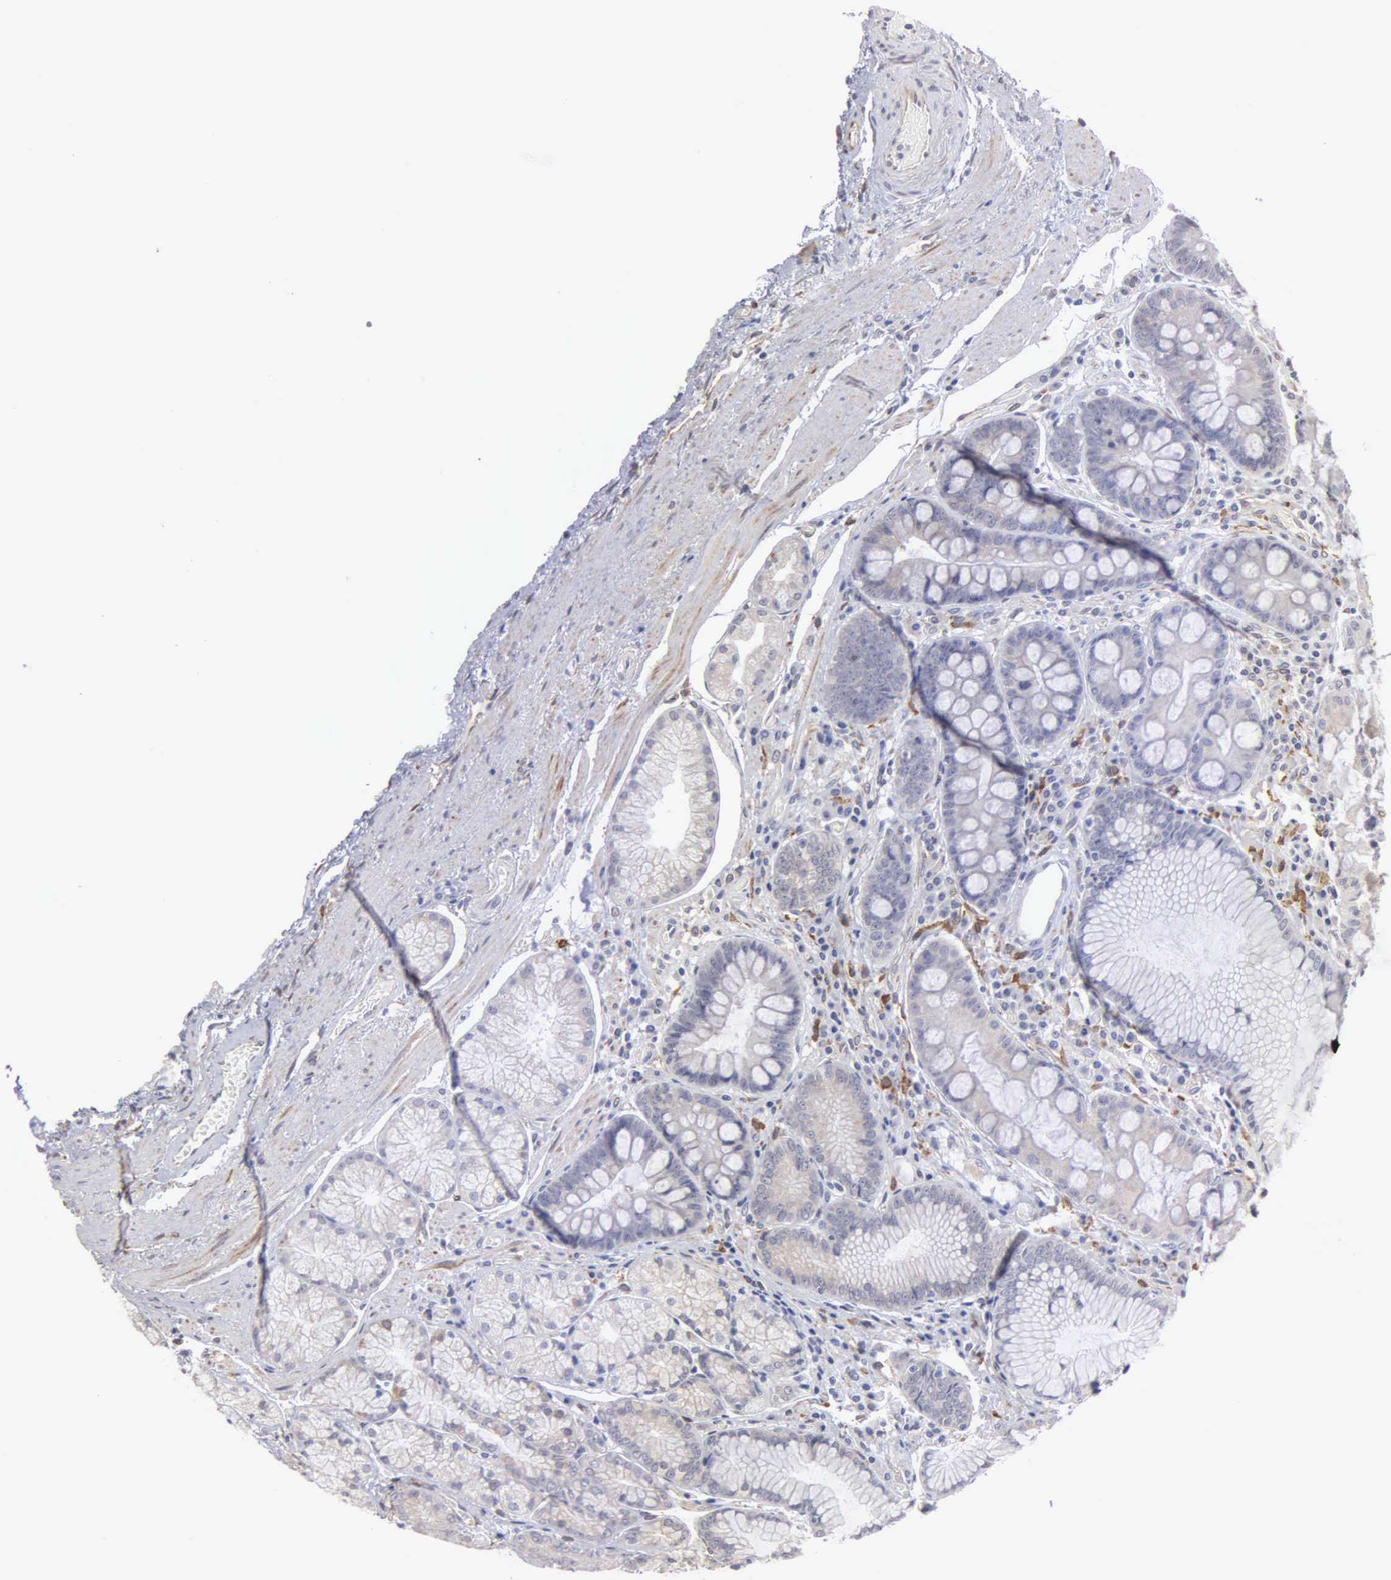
{"staining": {"intensity": "negative", "quantity": "none", "location": "none"}, "tissue": "stomach", "cell_type": "Glandular cells", "image_type": "normal", "snomed": [{"axis": "morphology", "description": "Normal tissue, NOS"}, {"axis": "topography", "description": "Stomach, lower"}], "caption": "Immunohistochemistry (IHC) micrograph of normal human stomach stained for a protein (brown), which demonstrates no expression in glandular cells. (Immunohistochemistry (IHC), brightfield microscopy, high magnification).", "gene": "LIN52", "patient": {"sex": "female", "age": 93}}